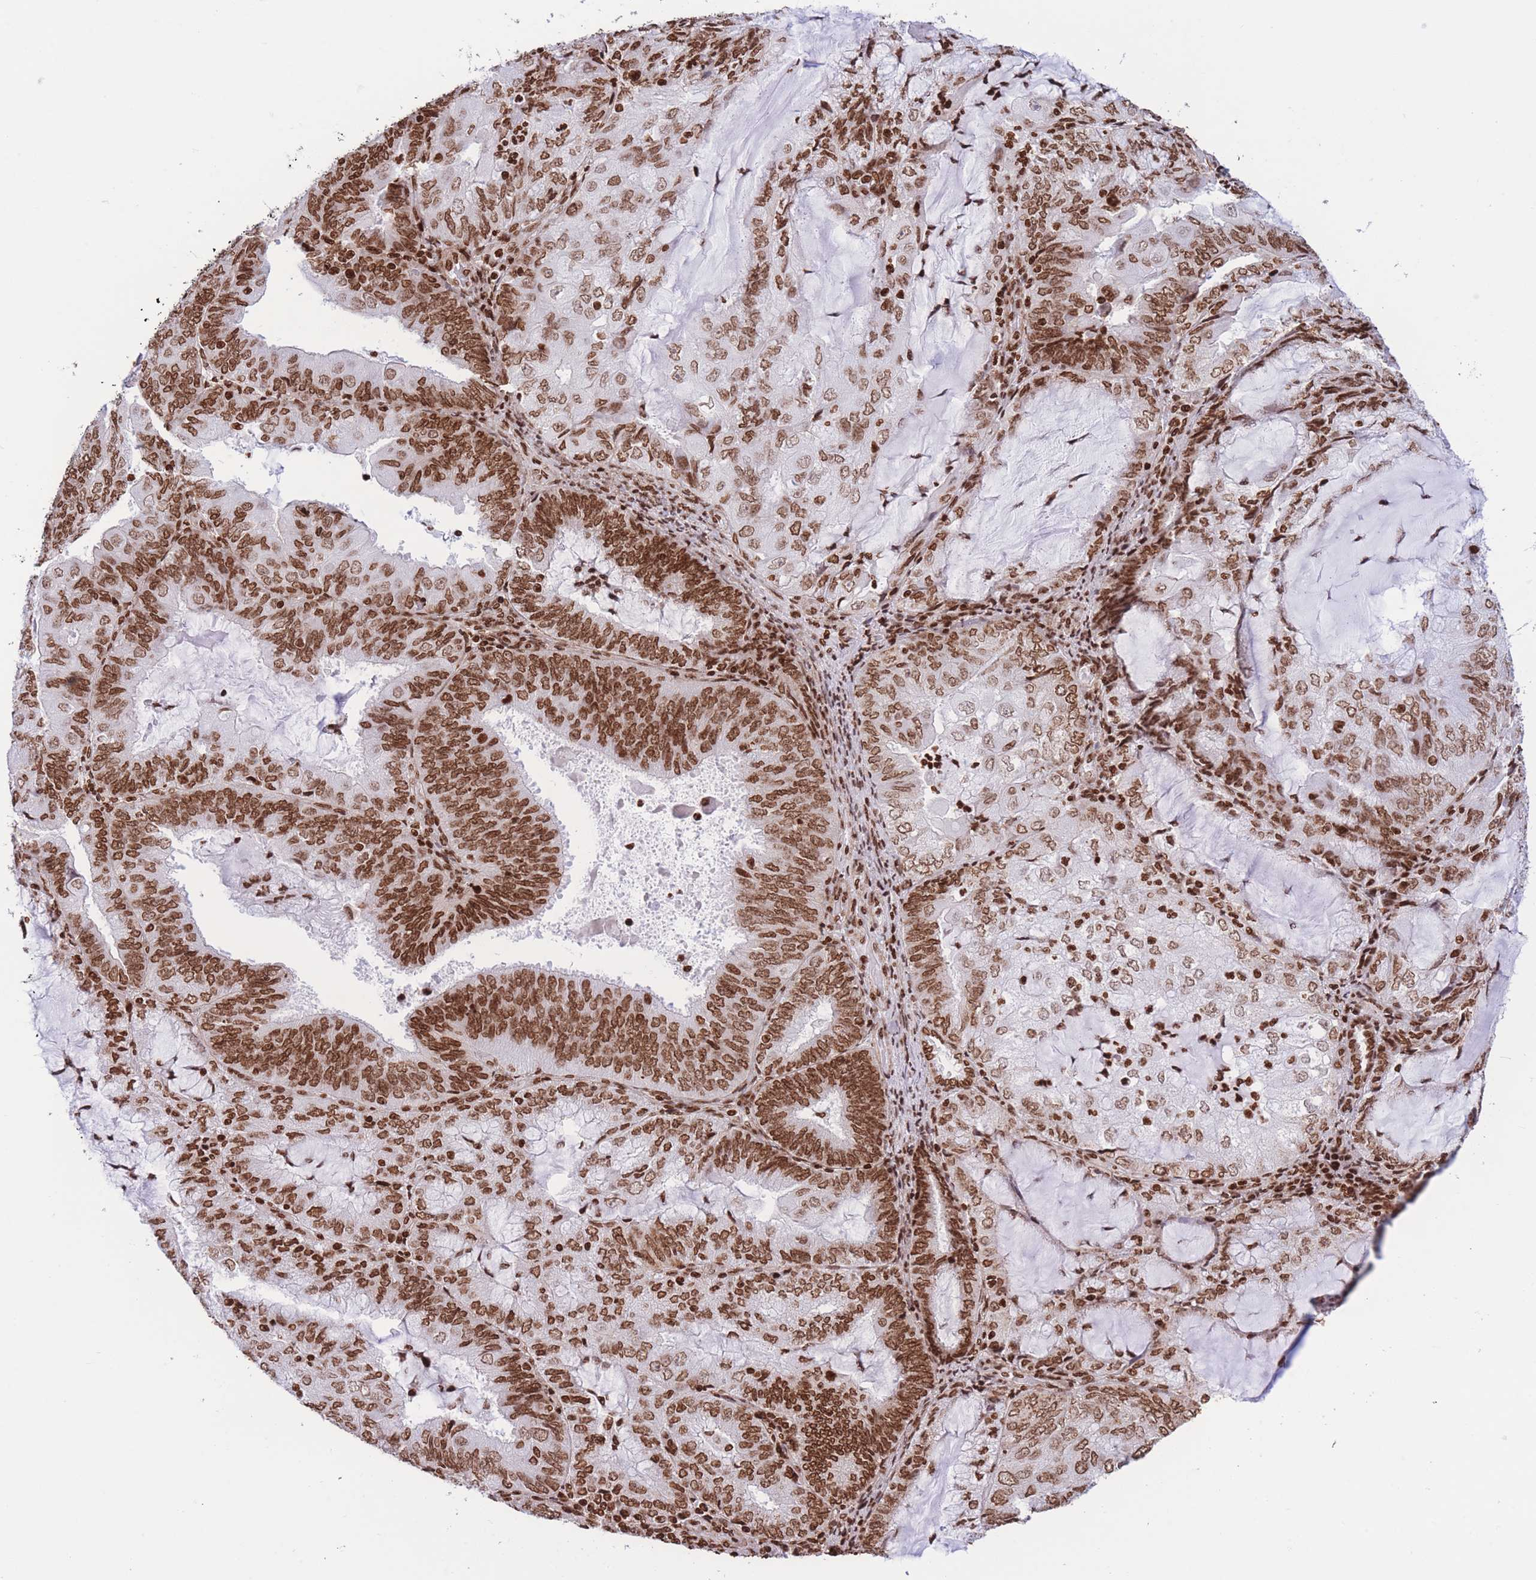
{"staining": {"intensity": "strong", "quantity": ">75%", "location": "nuclear"}, "tissue": "endometrial cancer", "cell_type": "Tumor cells", "image_type": "cancer", "snomed": [{"axis": "morphology", "description": "Adenocarcinoma, NOS"}, {"axis": "topography", "description": "Endometrium"}], "caption": "Endometrial cancer tissue demonstrates strong nuclear expression in approximately >75% of tumor cells", "gene": "H2BC11", "patient": {"sex": "female", "age": 81}}